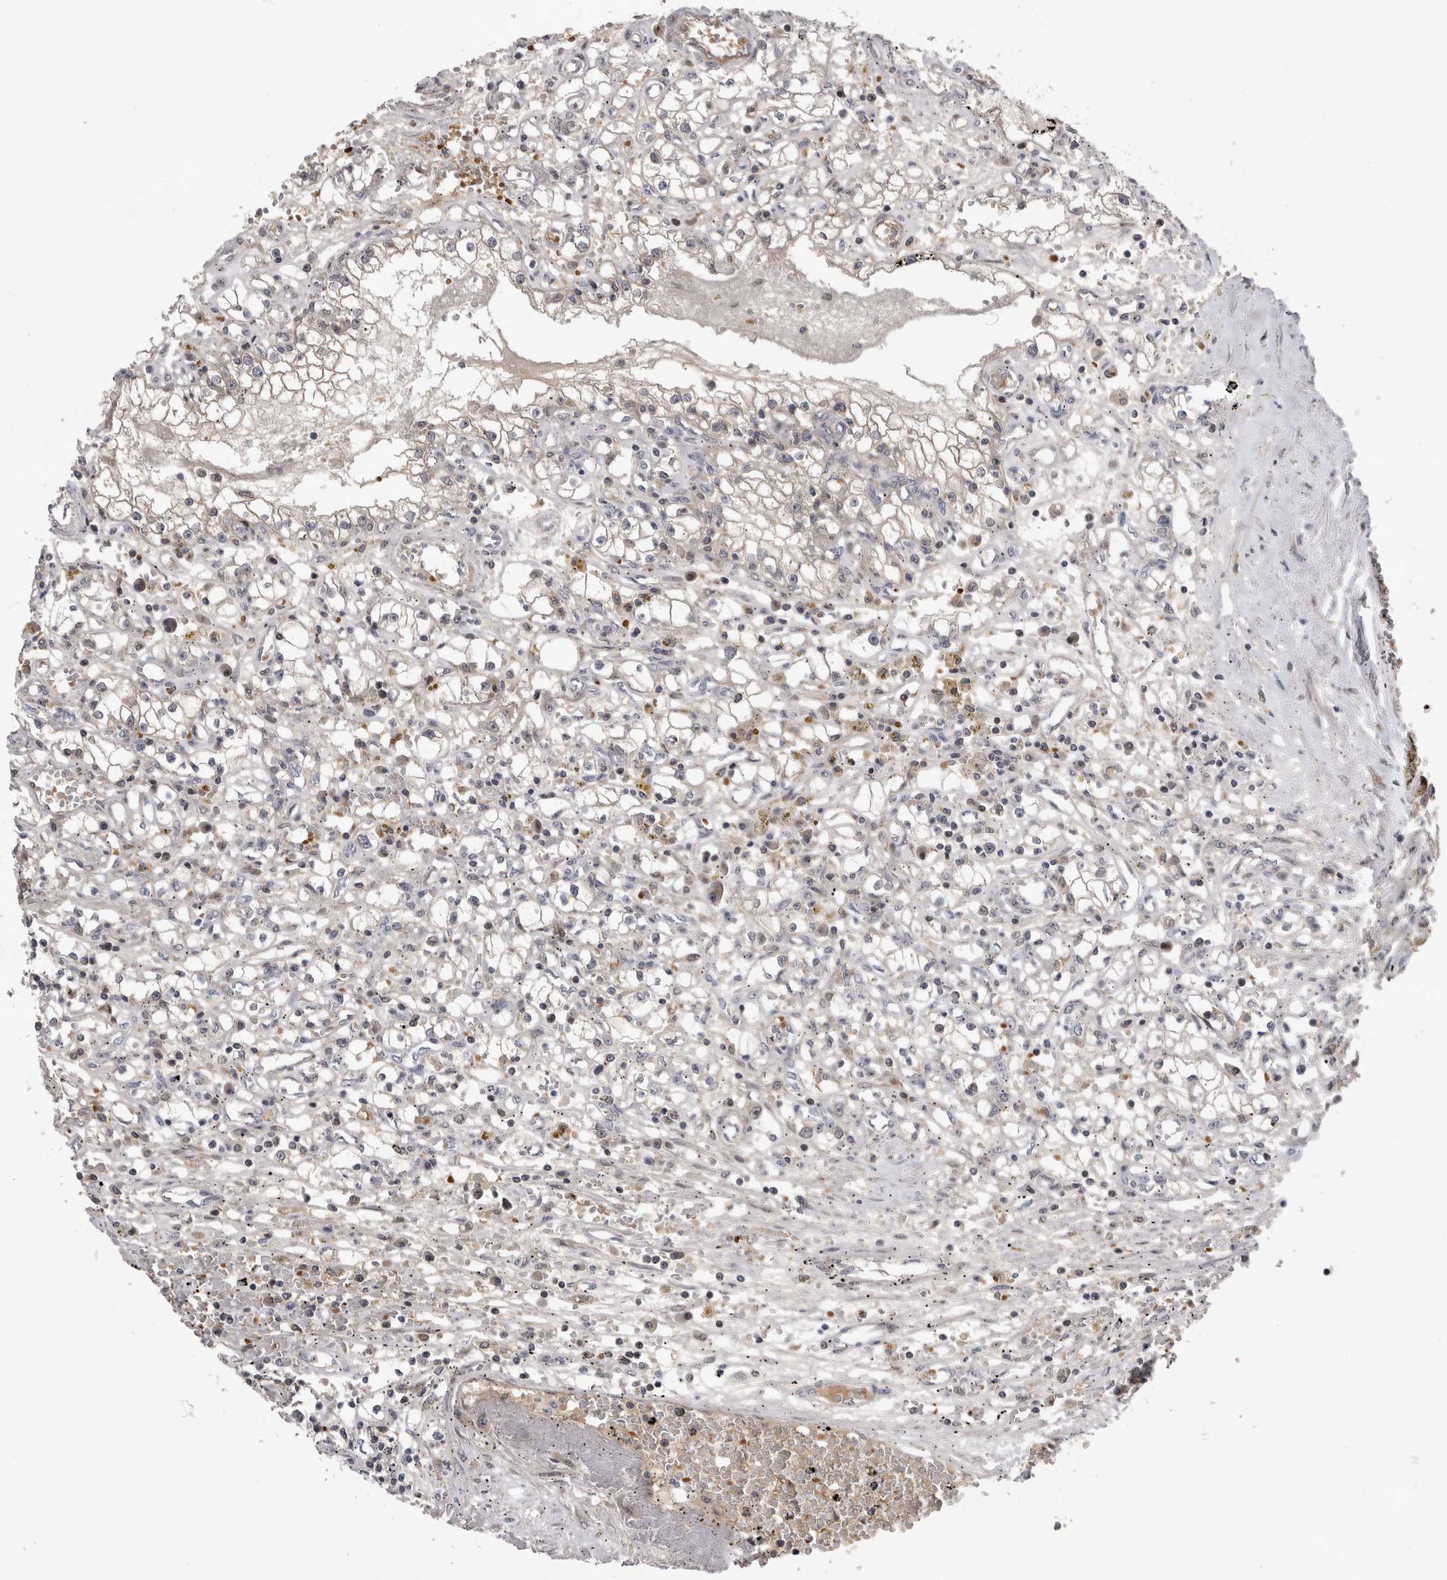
{"staining": {"intensity": "negative", "quantity": "none", "location": "none"}, "tissue": "renal cancer", "cell_type": "Tumor cells", "image_type": "cancer", "snomed": [{"axis": "morphology", "description": "Adenocarcinoma, NOS"}, {"axis": "topography", "description": "Kidney"}], "caption": "DAB immunohistochemical staining of renal cancer (adenocarcinoma) reveals no significant expression in tumor cells.", "gene": "IFI44", "patient": {"sex": "male", "age": 56}}